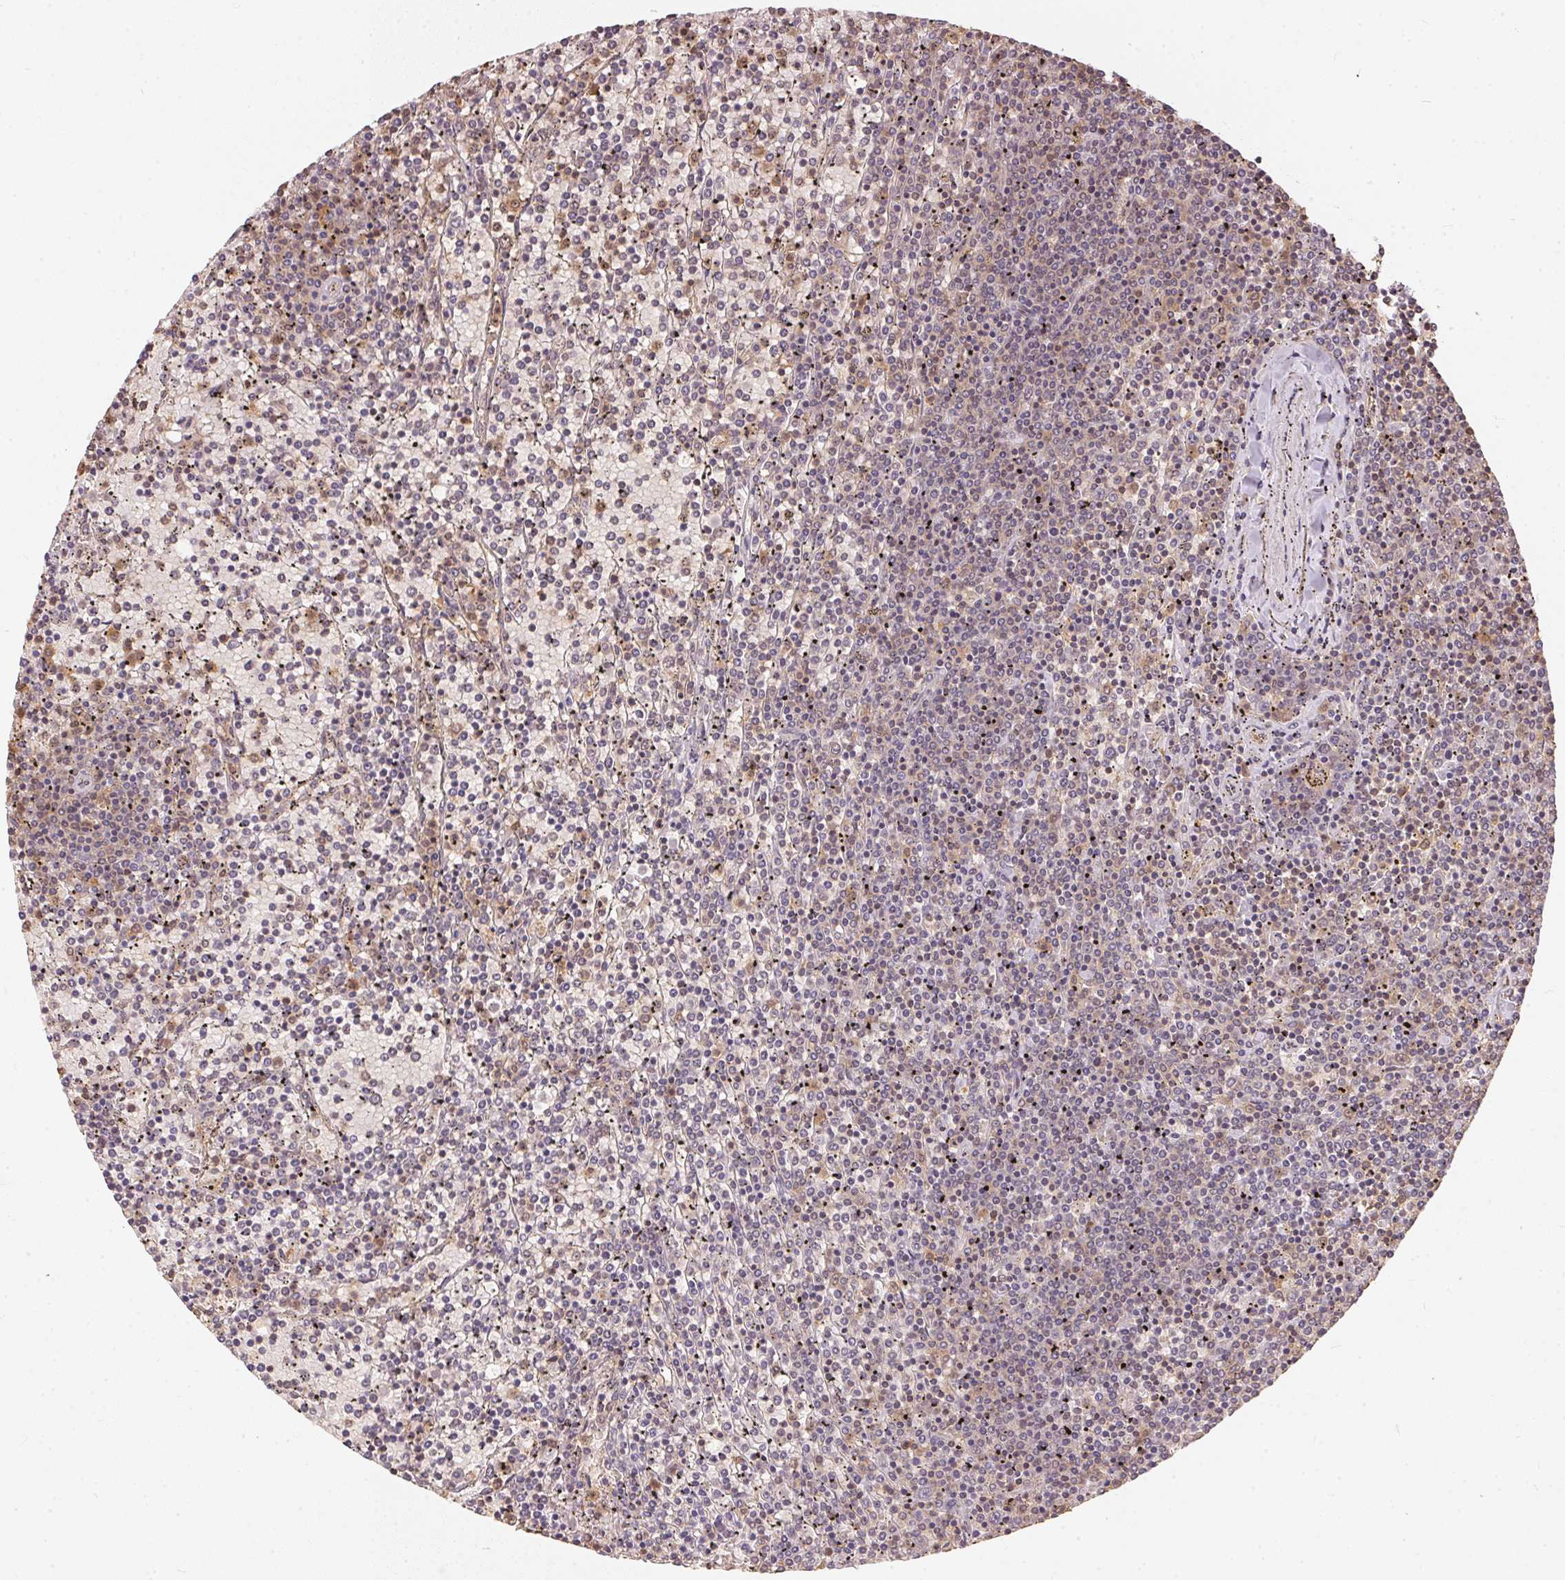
{"staining": {"intensity": "negative", "quantity": "none", "location": "none"}, "tissue": "lymphoma", "cell_type": "Tumor cells", "image_type": "cancer", "snomed": [{"axis": "morphology", "description": "Malignant lymphoma, non-Hodgkin's type, Low grade"}, {"axis": "topography", "description": "Spleen"}], "caption": "This is an immunohistochemistry micrograph of human lymphoma. There is no staining in tumor cells.", "gene": "BLMH", "patient": {"sex": "female", "age": 77}}